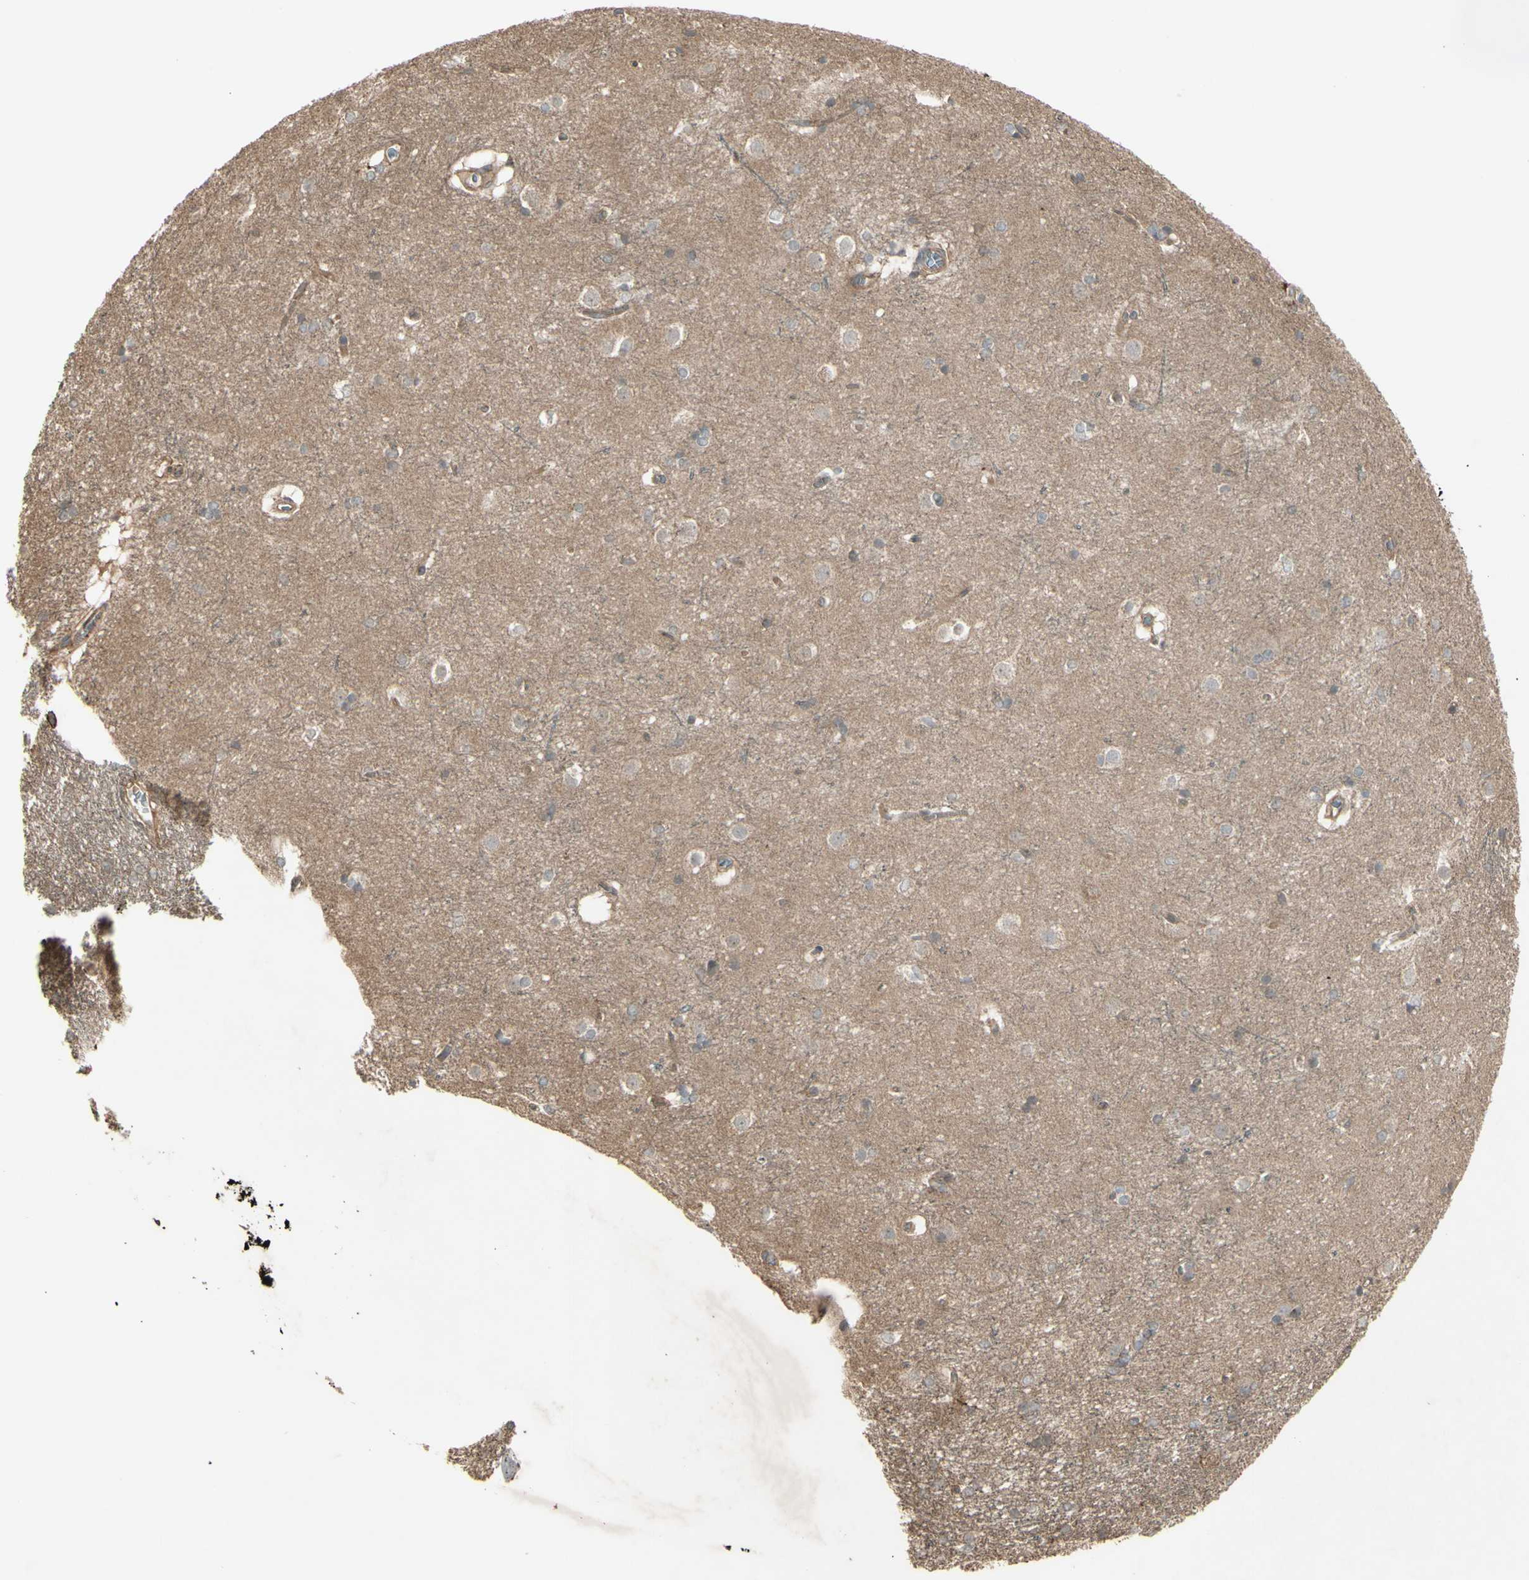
{"staining": {"intensity": "negative", "quantity": "none", "location": "none"}, "tissue": "caudate", "cell_type": "Glial cells", "image_type": "normal", "snomed": [{"axis": "morphology", "description": "Normal tissue, NOS"}, {"axis": "topography", "description": "Lateral ventricle wall"}], "caption": "DAB (3,3'-diaminobenzidine) immunohistochemical staining of unremarkable caudate shows no significant expression in glial cells.", "gene": "JAG1", "patient": {"sex": "female", "age": 19}}